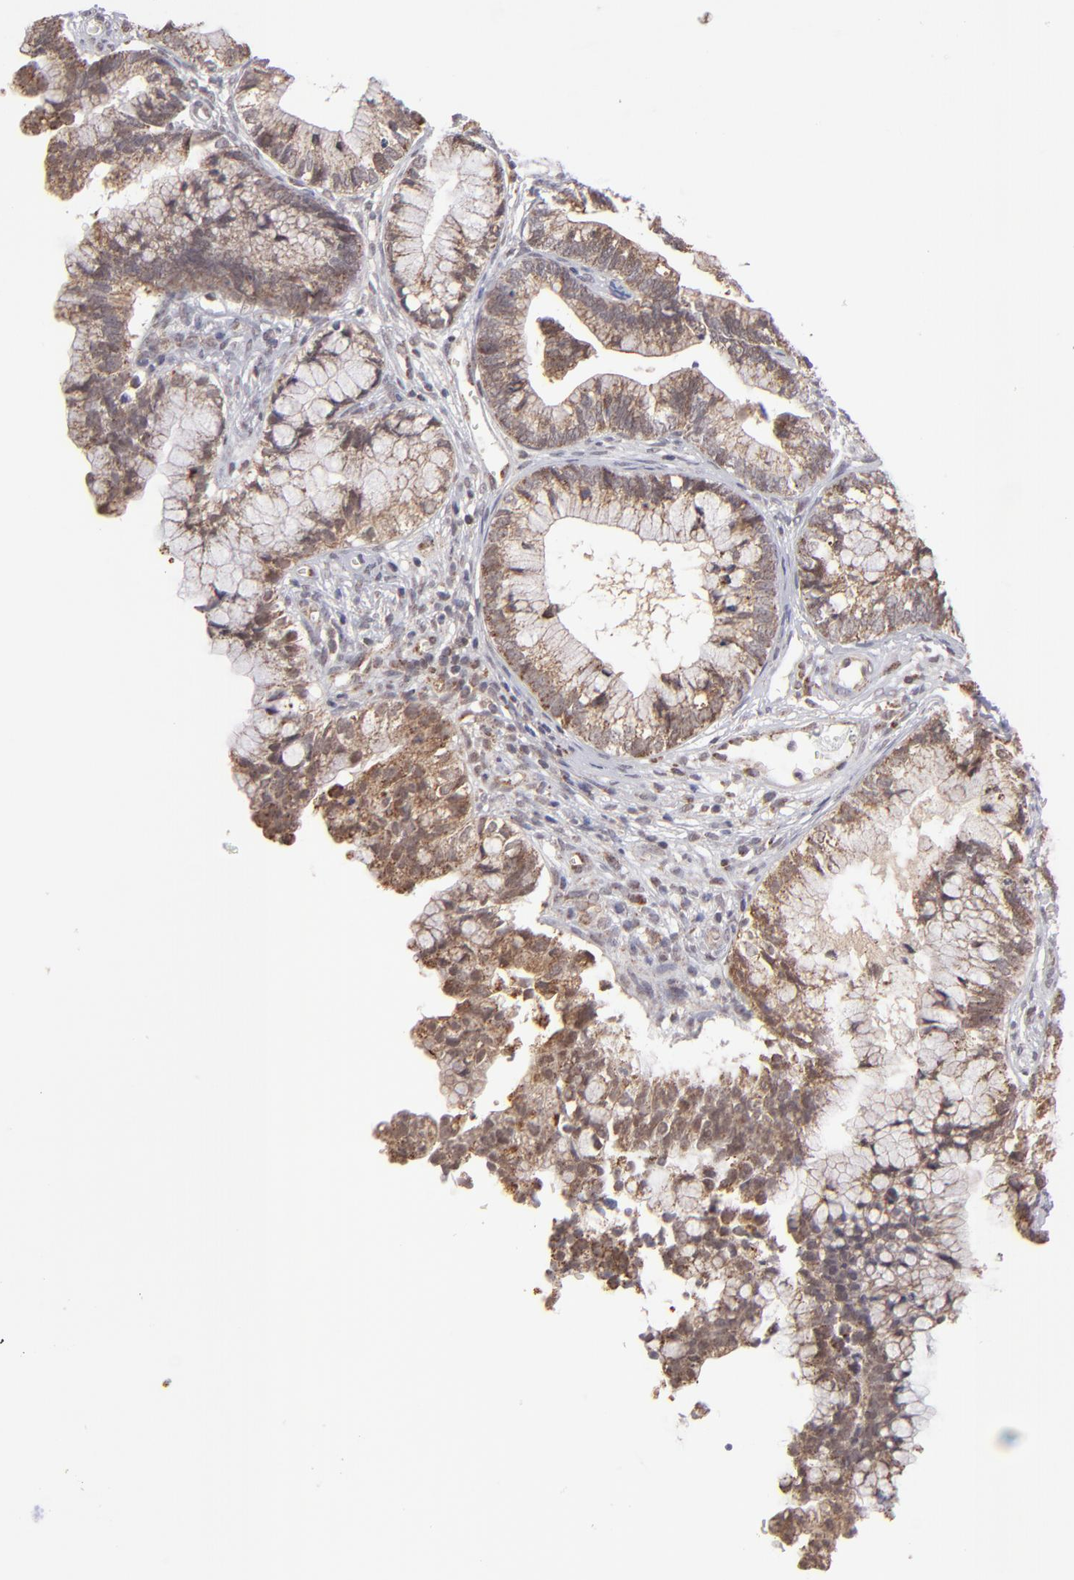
{"staining": {"intensity": "moderate", "quantity": "25%-75%", "location": "cytoplasmic/membranous"}, "tissue": "cervical cancer", "cell_type": "Tumor cells", "image_type": "cancer", "snomed": [{"axis": "morphology", "description": "Adenocarcinoma, NOS"}, {"axis": "topography", "description": "Cervix"}], "caption": "A medium amount of moderate cytoplasmic/membranous positivity is appreciated in about 25%-75% of tumor cells in cervical adenocarcinoma tissue. (brown staining indicates protein expression, while blue staining denotes nuclei).", "gene": "SLC15A1", "patient": {"sex": "female", "age": 44}}